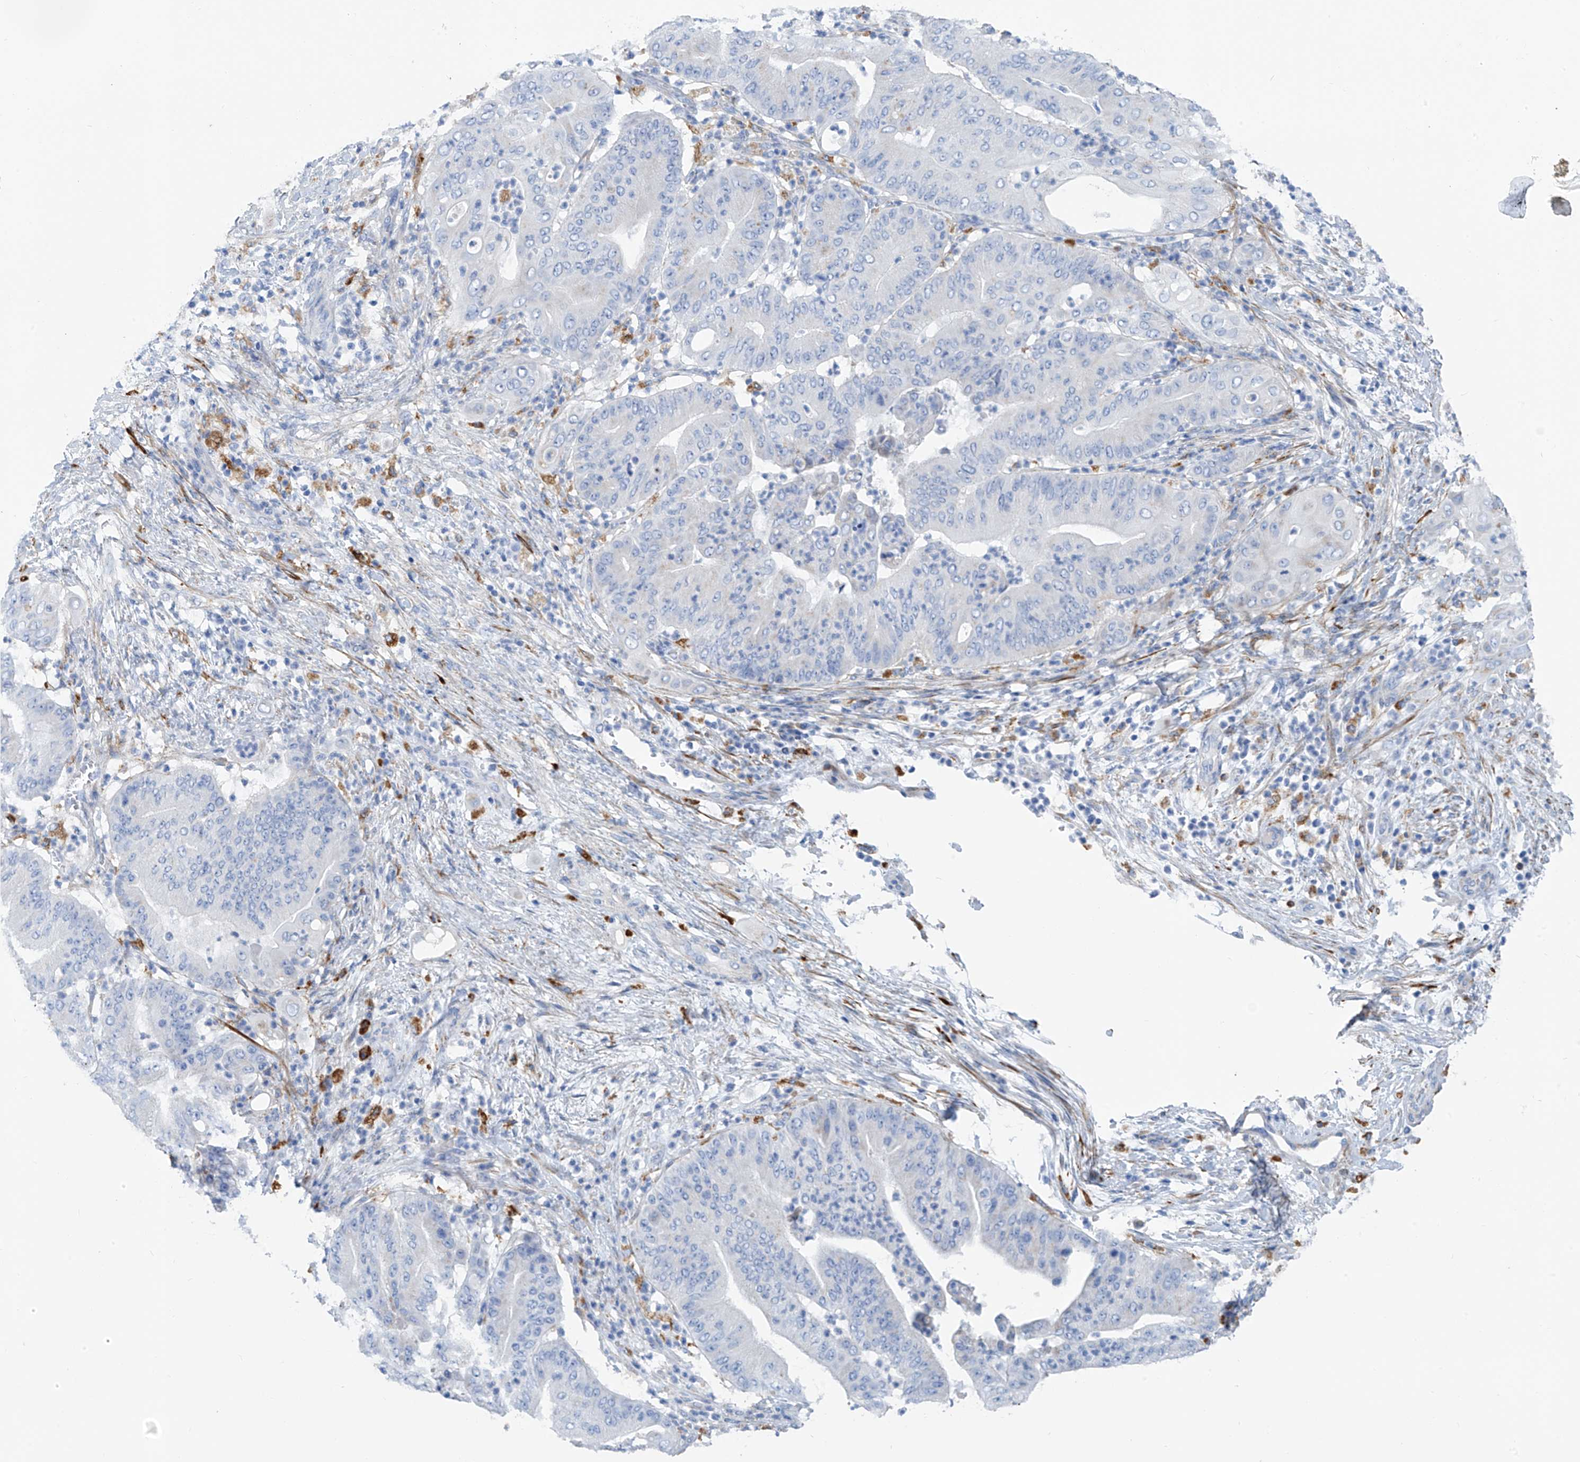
{"staining": {"intensity": "negative", "quantity": "none", "location": "none"}, "tissue": "pancreatic cancer", "cell_type": "Tumor cells", "image_type": "cancer", "snomed": [{"axis": "morphology", "description": "Adenocarcinoma, NOS"}, {"axis": "topography", "description": "Pancreas"}], "caption": "An immunohistochemistry image of adenocarcinoma (pancreatic) is shown. There is no staining in tumor cells of adenocarcinoma (pancreatic). The staining was performed using DAB (3,3'-diaminobenzidine) to visualize the protein expression in brown, while the nuclei were stained in blue with hematoxylin (Magnification: 20x).", "gene": "GLMP", "patient": {"sex": "female", "age": 77}}